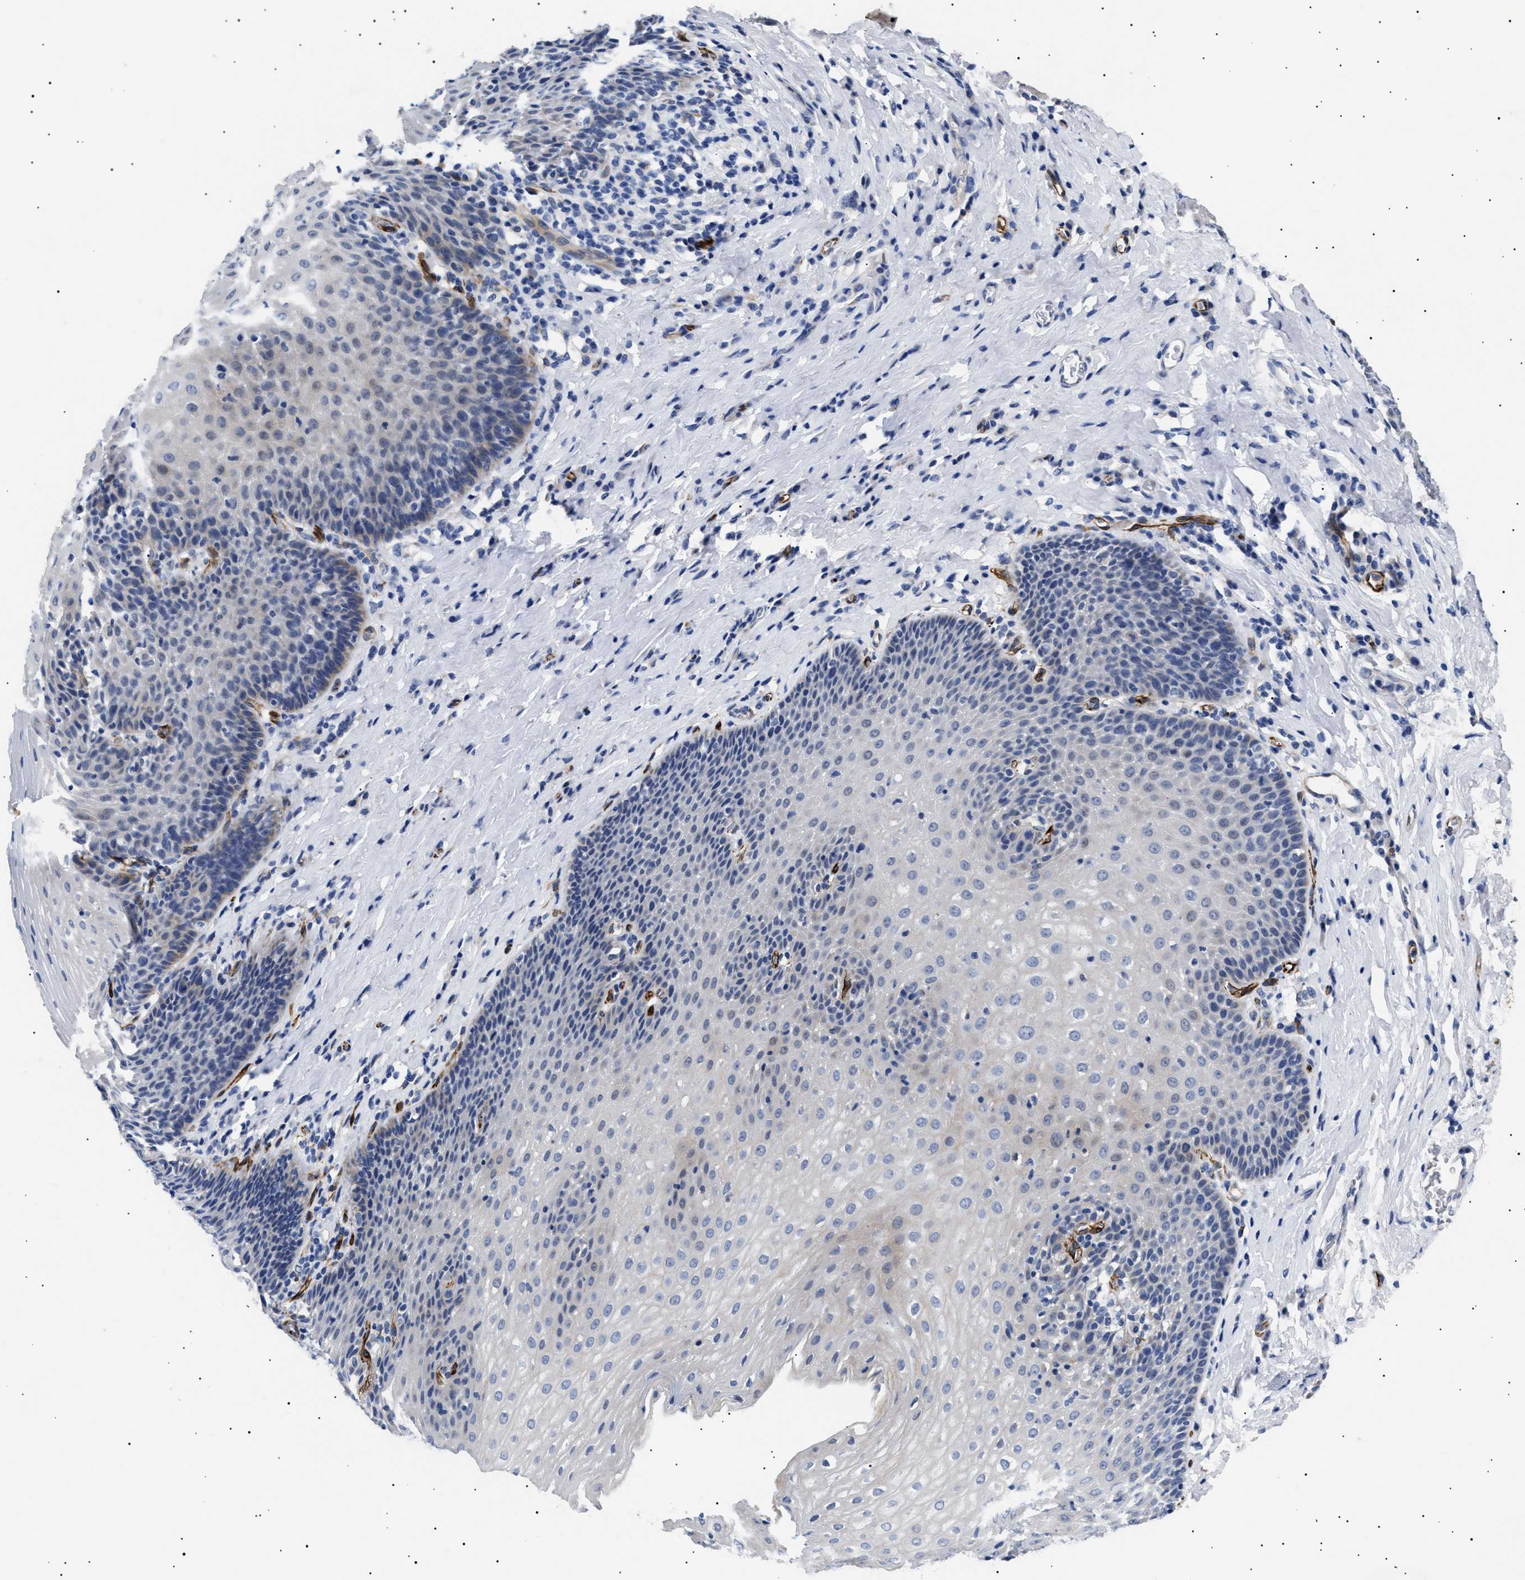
{"staining": {"intensity": "negative", "quantity": "none", "location": "none"}, "tissue": "esophagus", "cell_type": "Squamous epithelial cells", "image_type": "normal", "snomed": [{"axis": "morphology", "description": "Normal tissue, NOS"}, {"axis": "topography", "description": "Esophagus"}], "caption": "Benign esophagus was stained to show a protein in brown. There is no significant staining in squamous epithelial cells. (DAB (3,3'-diaminobenzidine) immunohistochemistry, high magnification).", "gene": "OLFML2A", "patient": {"sex": "female", "age": 61}}